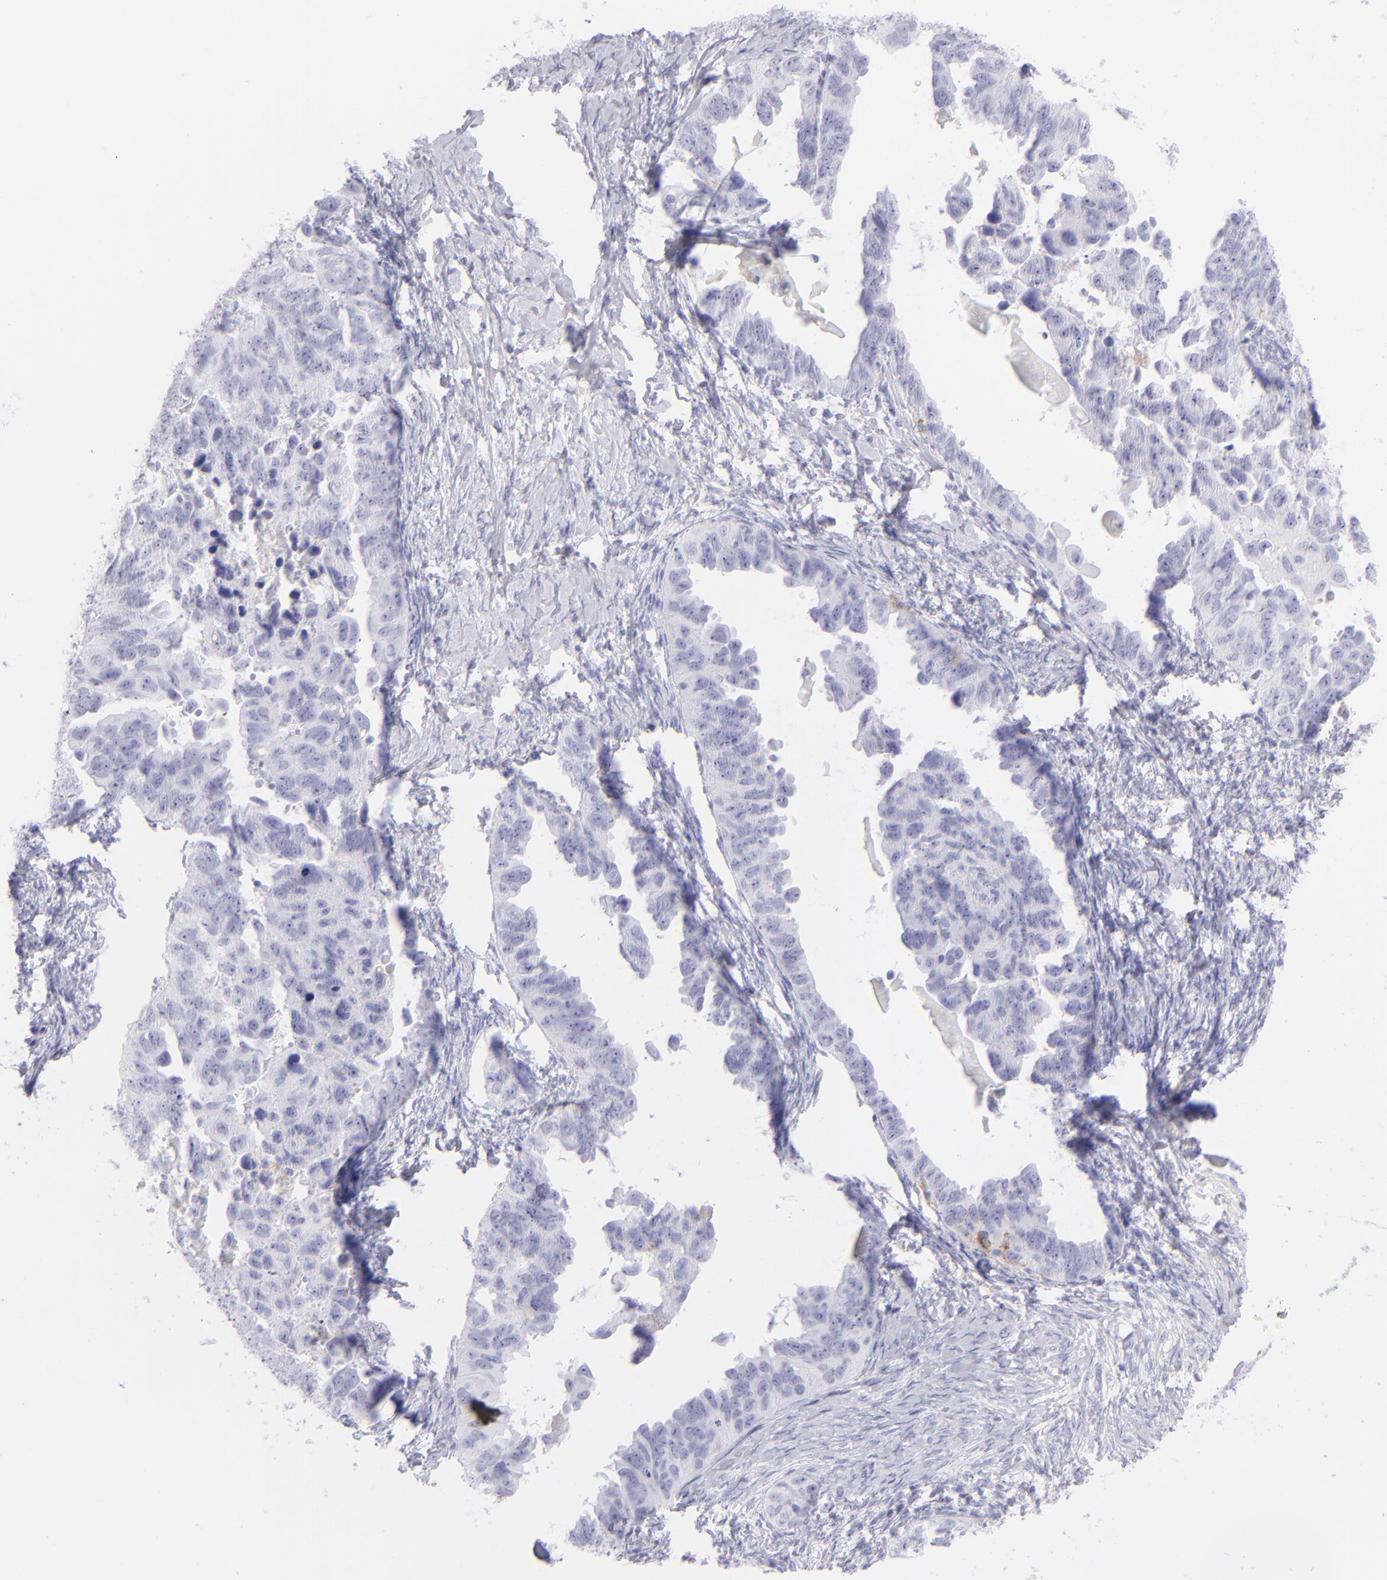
{"staining": {"intensity": "negative", "quantity": "none", "location": "none"}, "tissue": "ovarian cancer", "cell_type": "Tumor cells", "image_type": "cancer", "snomed": [{"axis": "morphology", "description": "Cystadenocarcinoma, serous, NOS"}, {"axis": "topography", "description": "Ovary"}], "caption": "DAB (3,3'-diaminobenzidine) immunohistochemical staining of human serous cystadenocarcinoma (ovarian) displays no significant expression in tumor cells. (DAB (3,3'-diaminobenzidine) IHC visualized using brightfield microscopy, high magnification).", "gene": "CD72", "patient": {"sex": "female", "age": 82}}